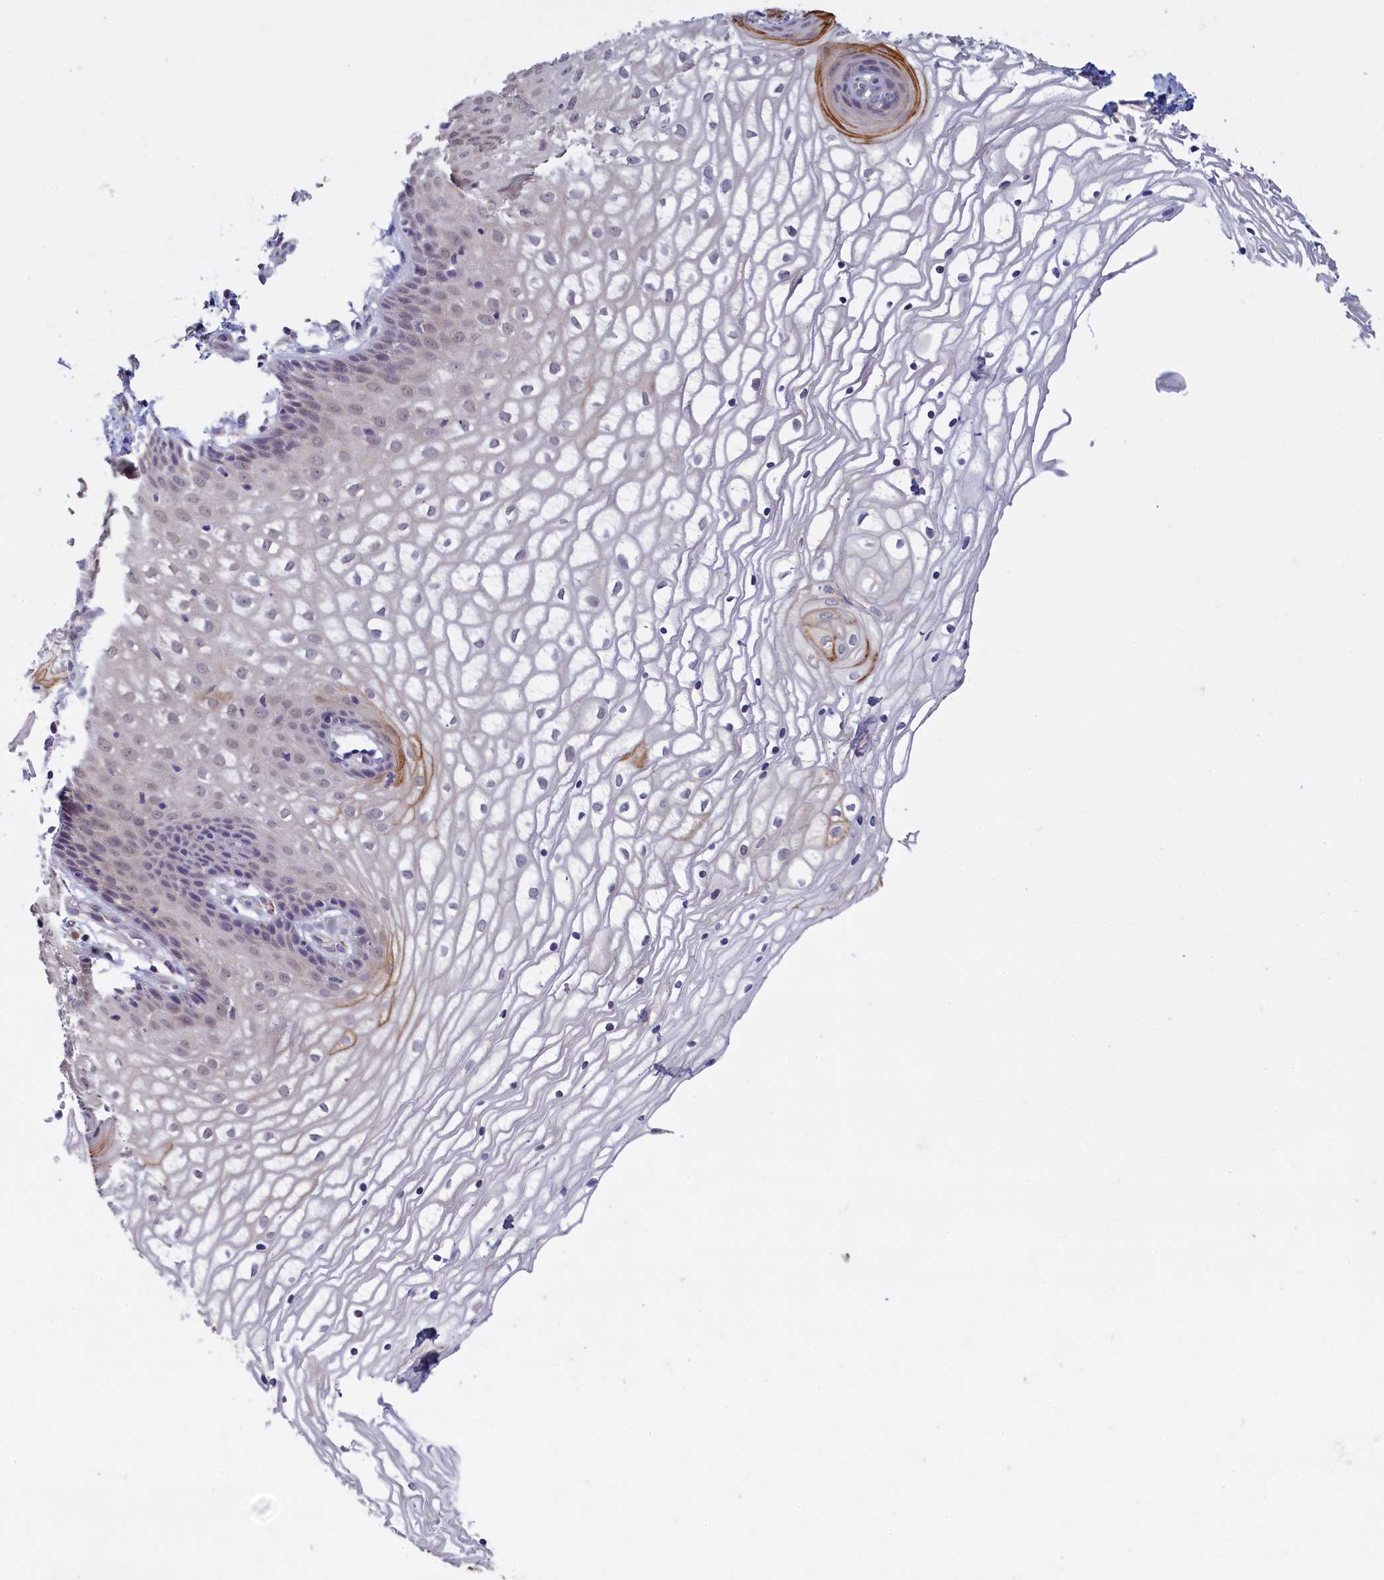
{"staining": {"intensity": "strong", "quantity": "<25%", "location": "cytoplasmic/membranous"}, "tissue": "vagina", "cell_type": "Squamous epithelial cells", "image_type": "normal", "snomed": [{"axis": "morphology", "description": "Normal tissue, NOS"}, {"axis": "topography", "description": "Vagina"}], "caption": "This histopathology image displays immunohistochemistry (IHC) staining of benign vagina, with medium strong cytoplasmic/membranous staining in approximately <25% of squamous epithelial cells.", "gene": "UCHL3", "patient": {"sex": "female", "age": 34}}